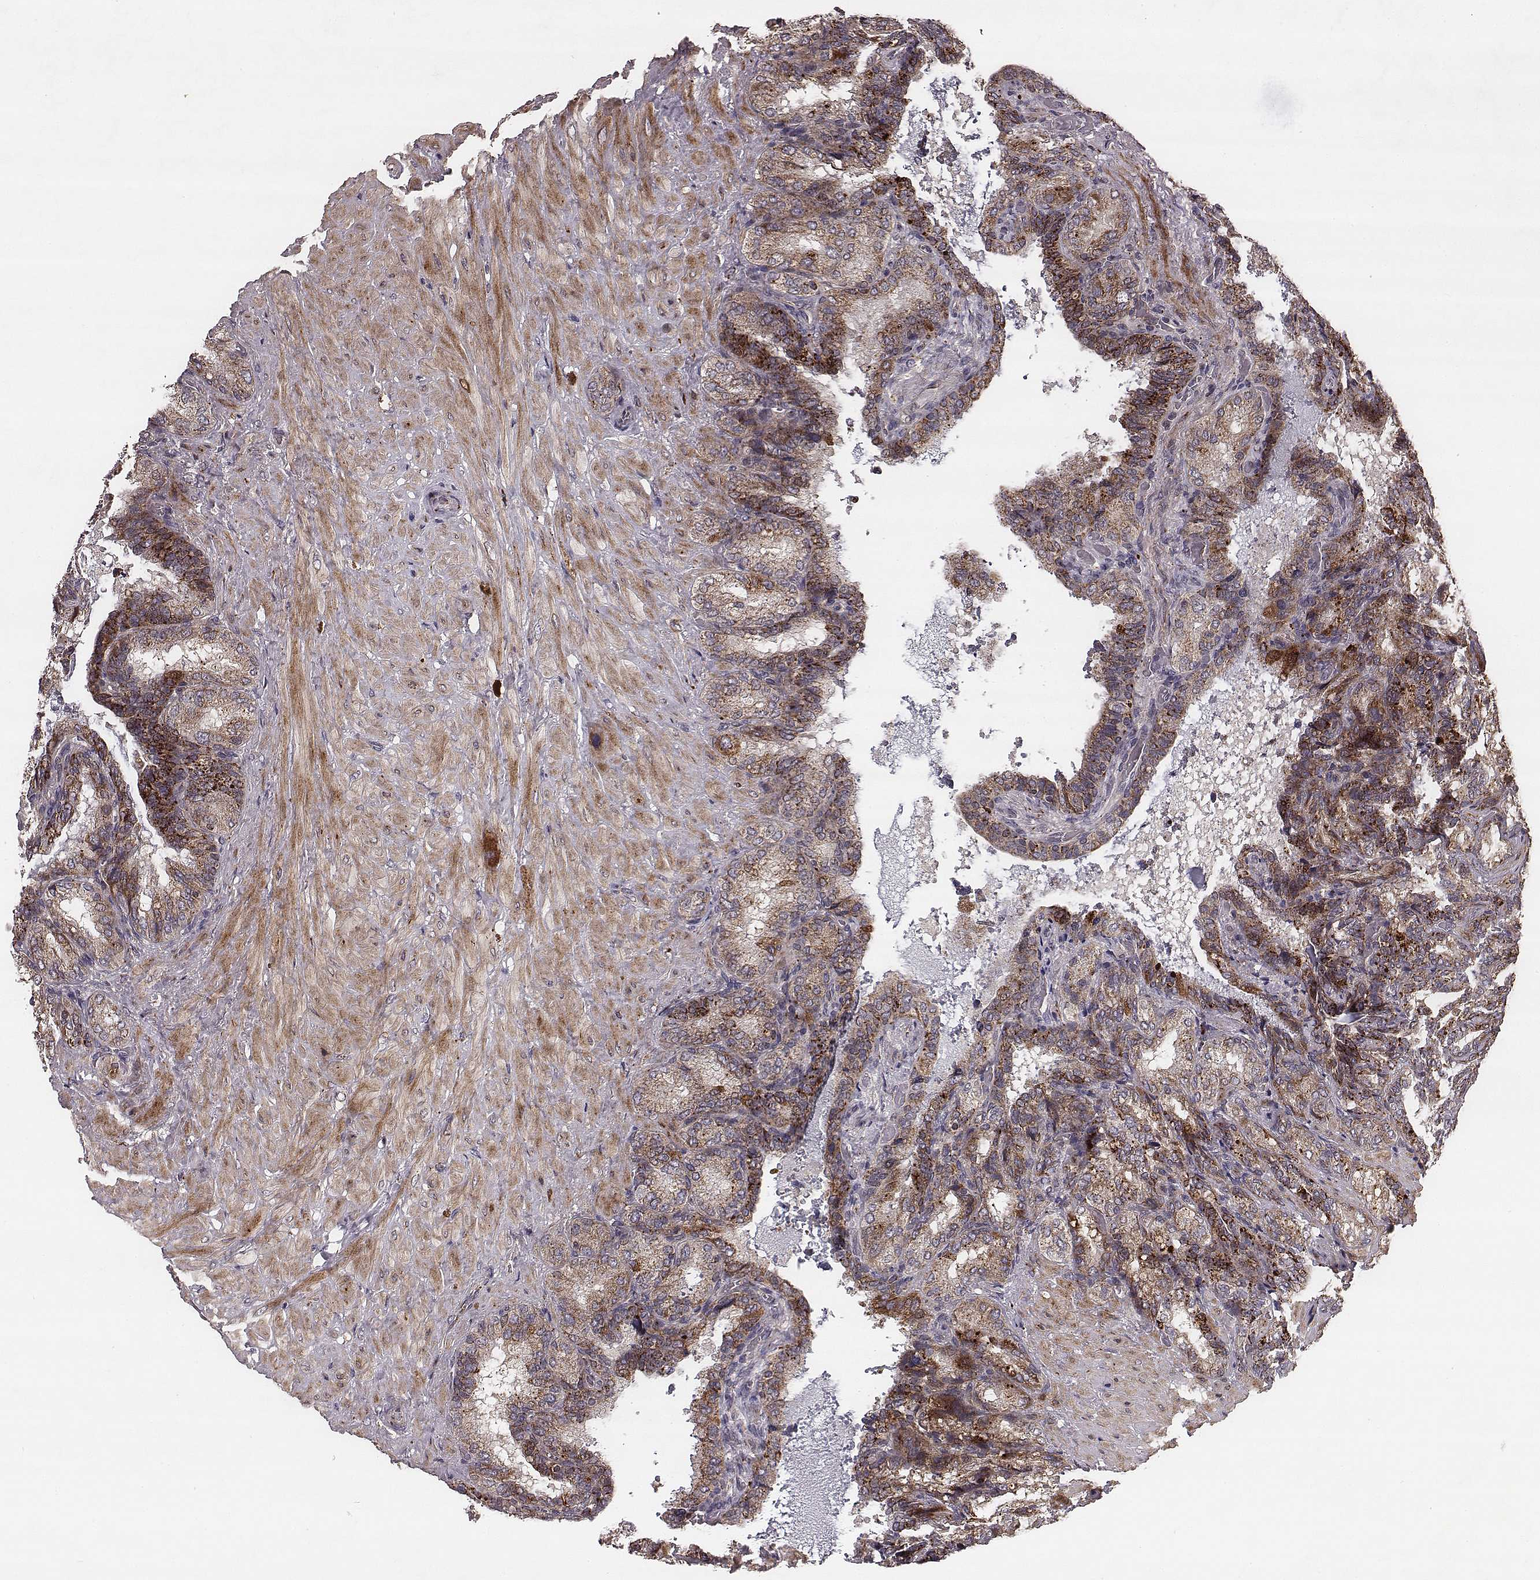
{"staining": {"intensity": "strong", "quantity": "25%-75%", "location": "cytoplasmic/membranous"}, "tissue": "seminal vesicle", "cell_type": "Glandular cells", "image_type": "normal", "snomed": [{"axis": "morphology", "description": "Normal tissue, NOS"}, {"axis": "topography", "description": "Seminal veicle"}], "caption": "This histopathology image exhibits immunohistochemistry staining of benign human seminal vesicle, with high strong cytoplasmic/membranous staining in about 25%-75% of glandular cells.", "gene": "ZDHHC21", "patient": {"sex": "male", "age": 68}}